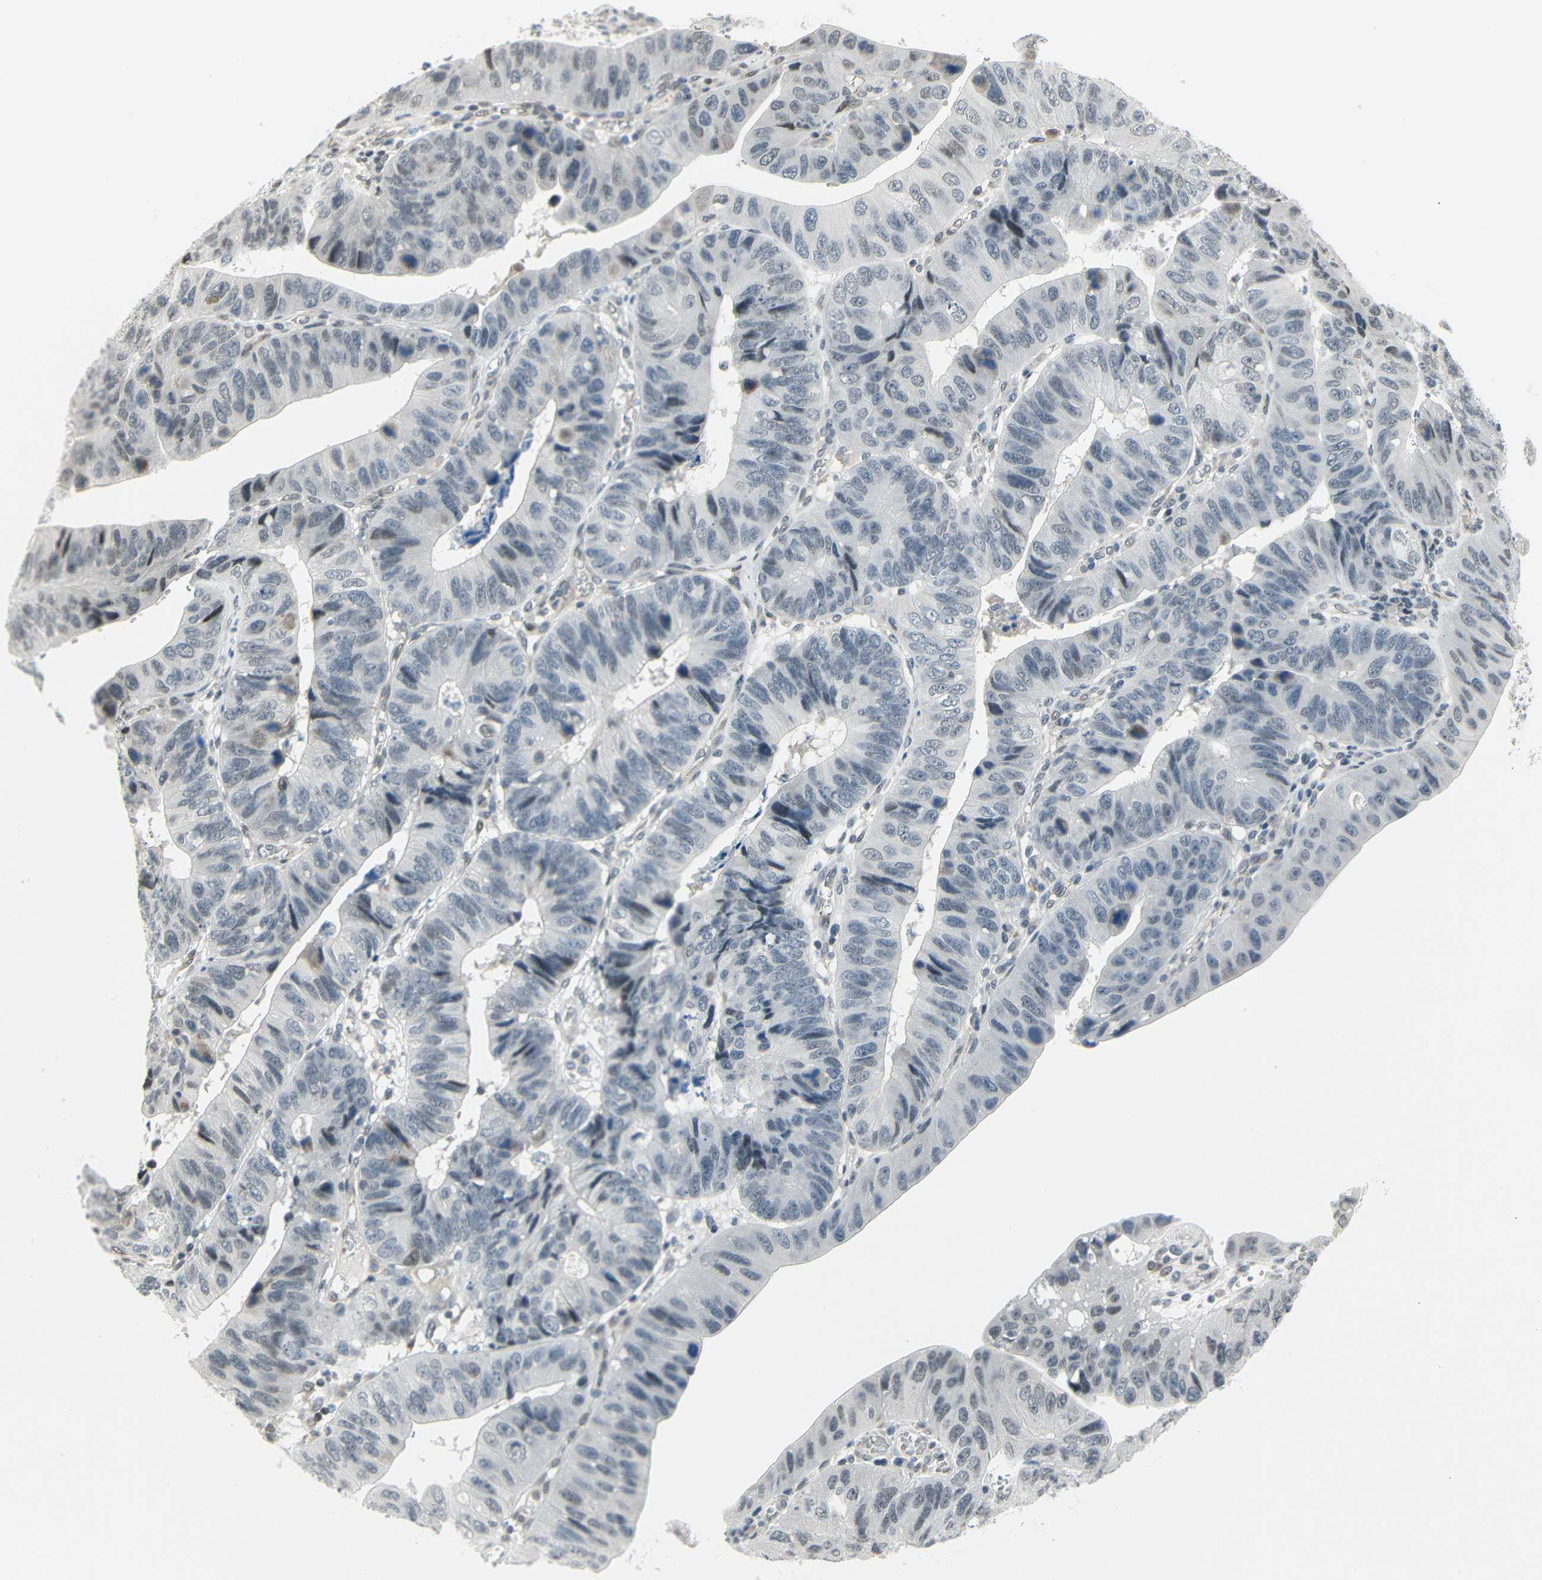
{"staining": {"intensity": "weak", "quantity": "<25%", "location": "nuclear"}, "tissue": "stomach cancer", "cell_type": "Tumor cells", "image_type": "cancer", "snomed": [{"axis": "morphology", "description": "Adenocarcinoma, NOS"}, {"axis": "topography", "description": "Stomach"}], "caption": "Stomach cancer (adenocarcinoma) stained for a protein using immunohistochemistry (IHC) shows no expression tumor cells.", "gene": "IMPG2", "patient": {"sex": "male", "age": 59}}